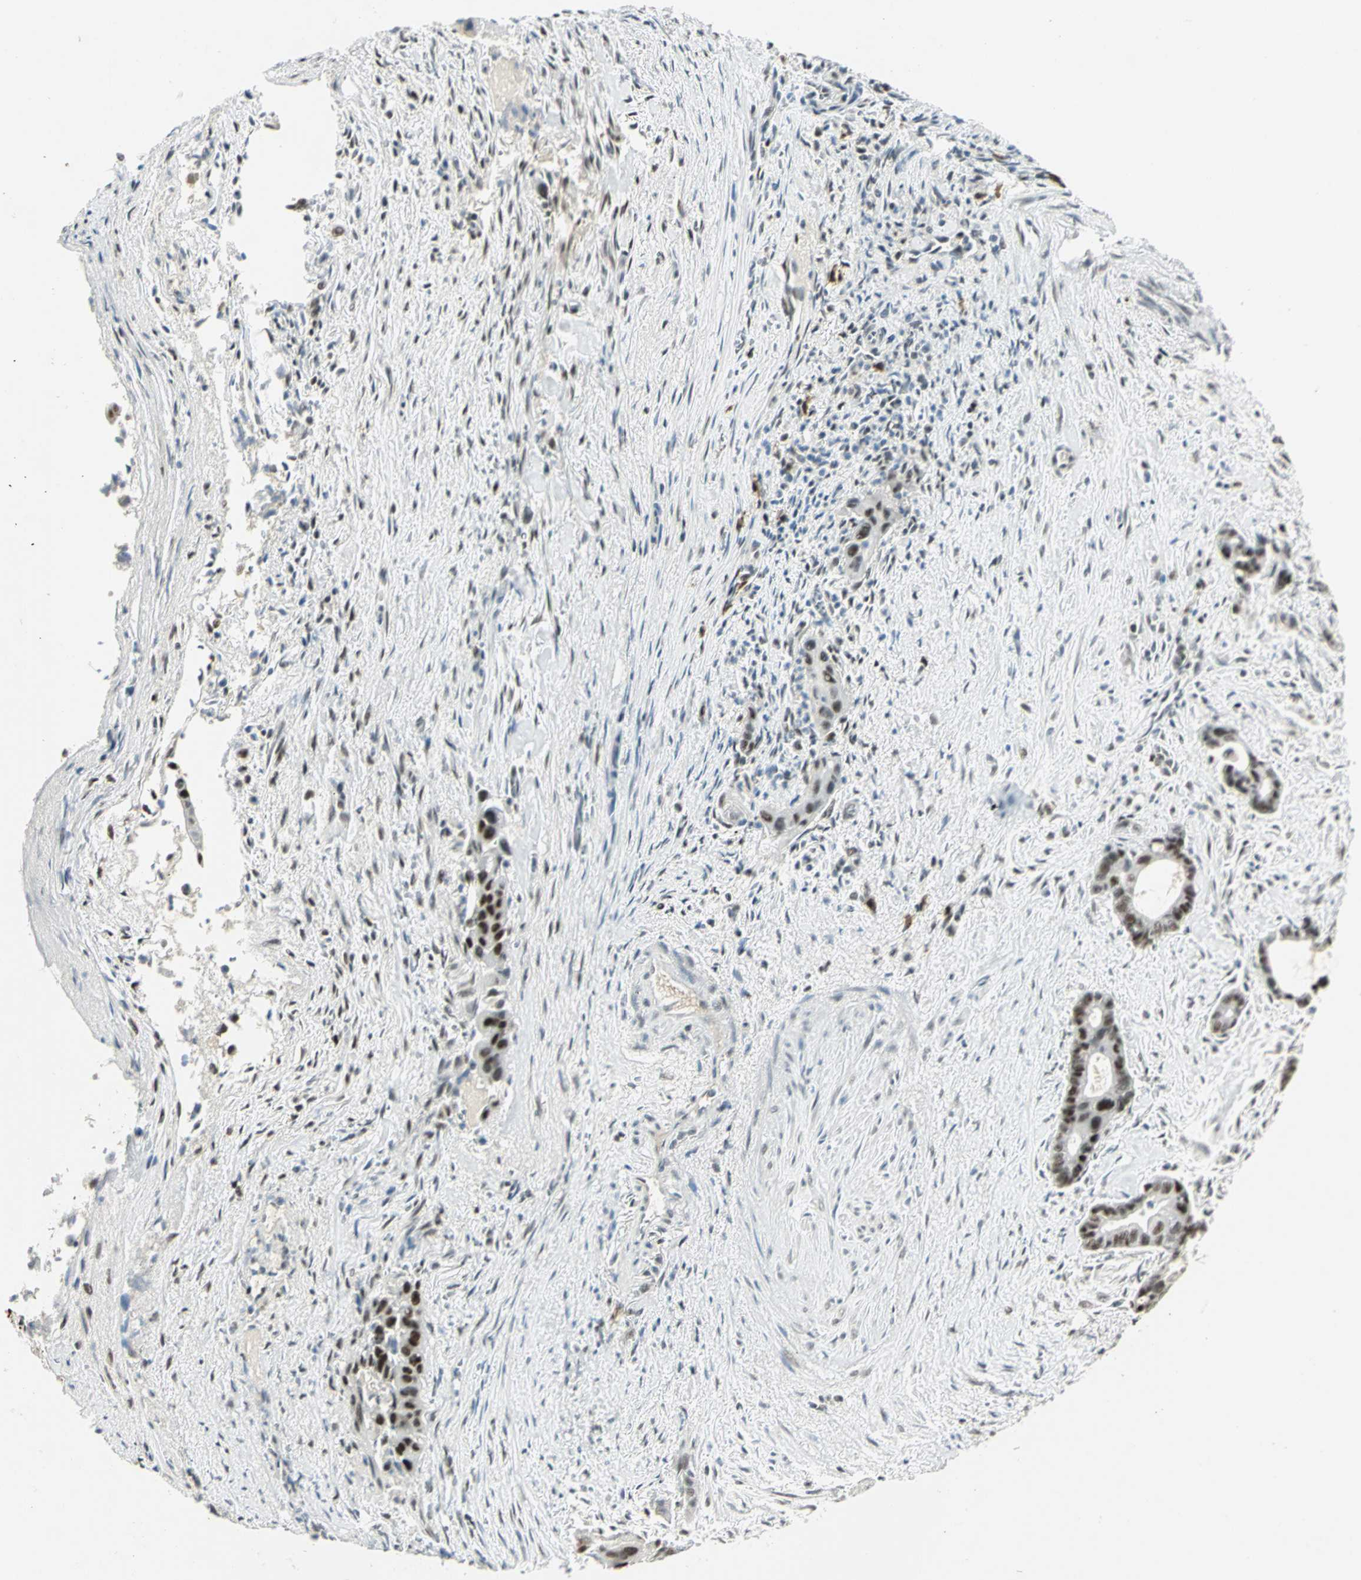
{"staining": {"intensity": "moderate", "quantity": ">75%", "location": "nuclear"}, "tissue": "liver cancer", "cell_type": "Tumor cells", "image_type": "cancer", "snomed": [{"axis": "morphology", "description": "Cholangiocarcinoma"}, {"axis": "topography", "description": "Liver"}], "caption": "Immunohistochemistry (IHC) histopathology image of neoplastic tissue: human cholangiocarcinoma (liver) stained using immunohistochemistry (IHC) exhibits medium levels of moderate protein expression localized specifically in the nuclear of tumor cells, appearing as a nuclear brown color.", "gene": "CCNT1", "patient": {"sex": "female", "age": 55}}